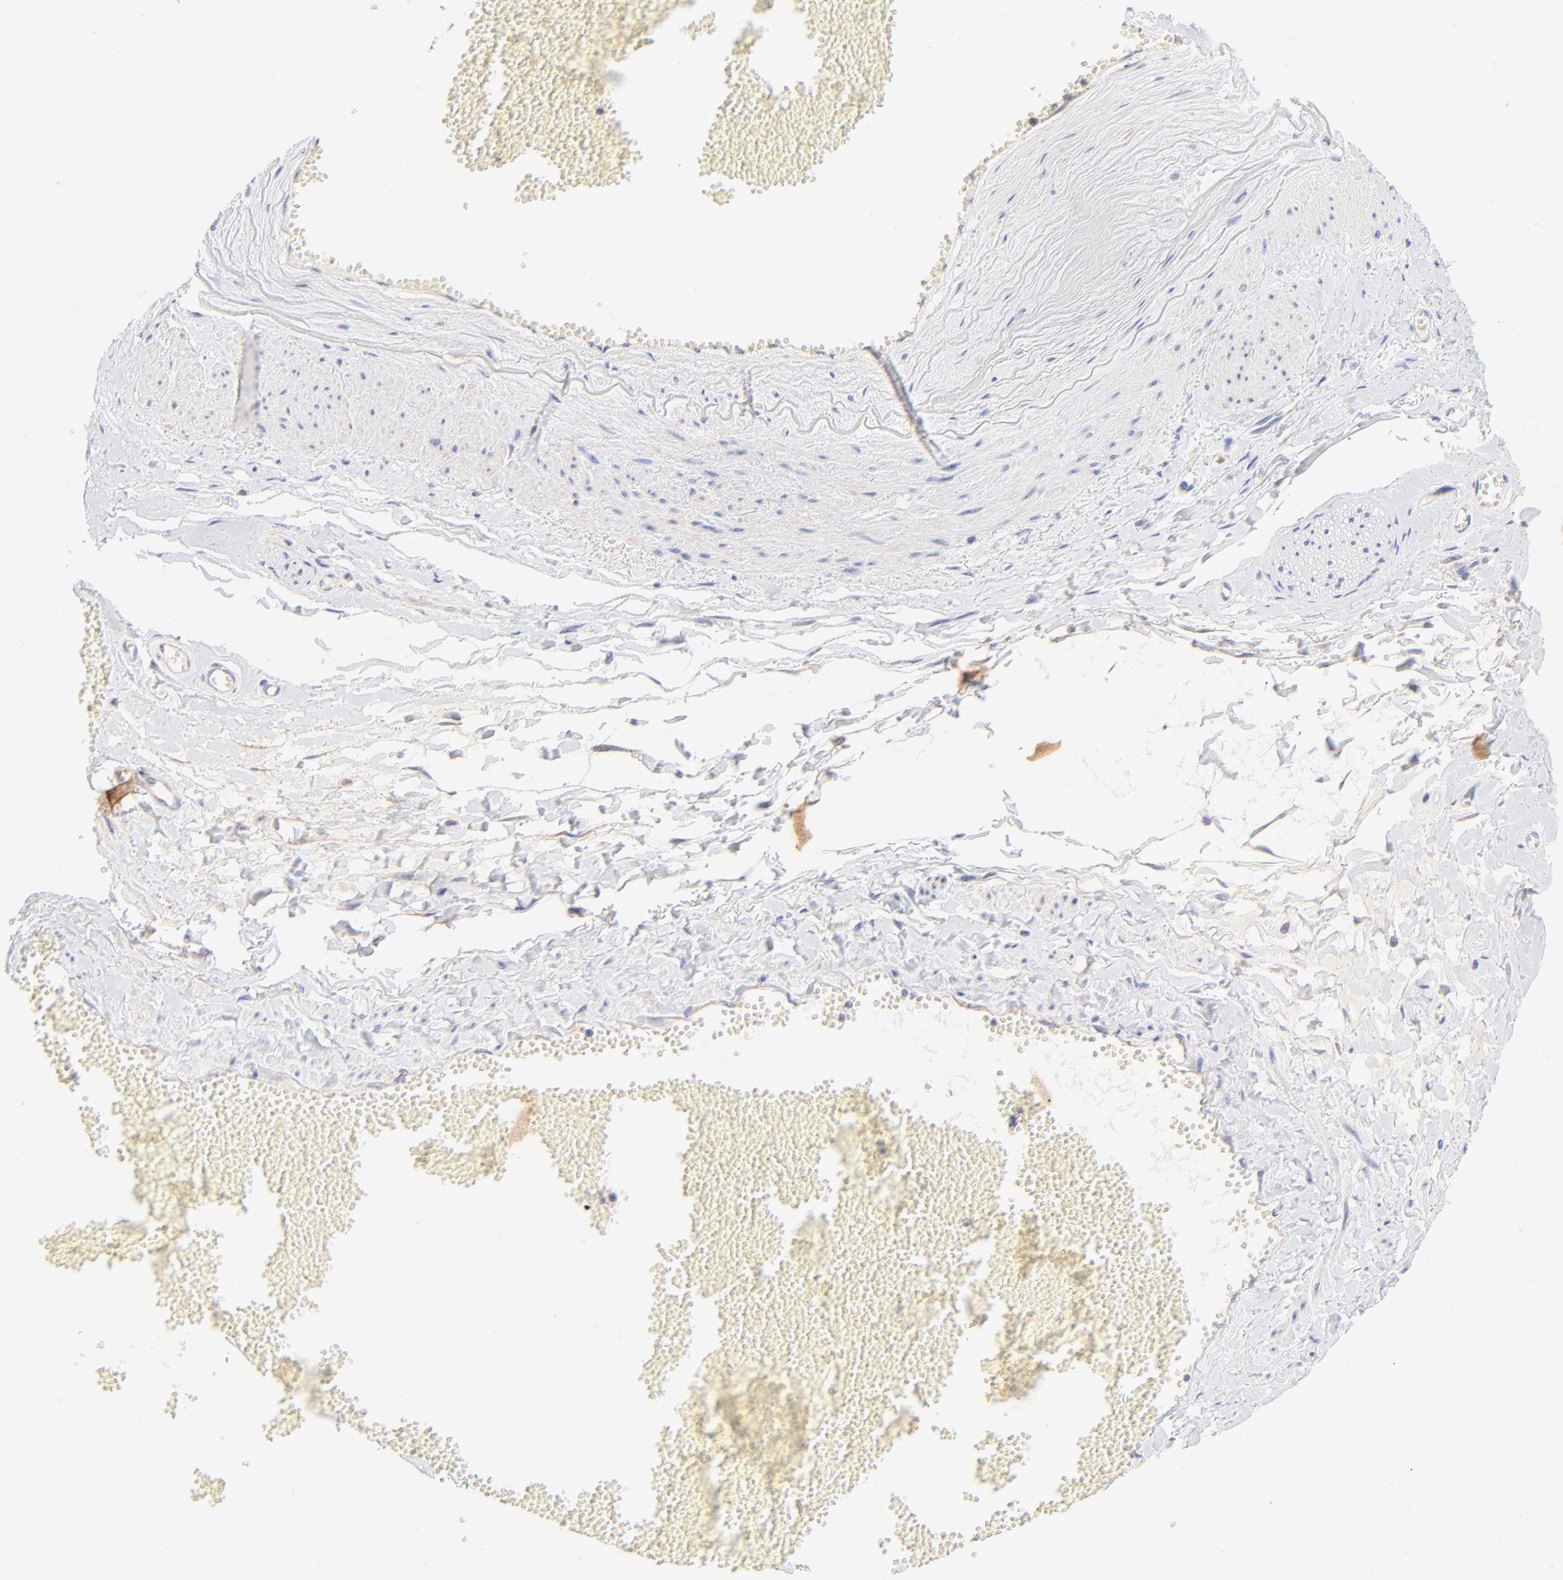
{"staining": {"intensity": "negative", "quantity": "none", "location": "none"}, "tissue": "adipose tissue", "cell_type": "Adipocytes", "image_type": "normal", "snomed": [{"axis": "morphology", "description": "Normal tissue, NOS"}, {"axis": "morphology", "description": "Inflammation, NOS"}, {"axis": "topography", "description": "Salivary gland"}, {"axis": "topography", "description": "Peripheral nerve tissue"}], "caption": "Immunohistochemistry image of normal adipose tissue: human adipose tissue stained with DAB (3,3'-diaminobenzidine) exhibits no significant protein staining in adipocytes. Nuclei are stained in blue.", "gene": "PTK7", "patient": {"sex": "female", "age": 75}}